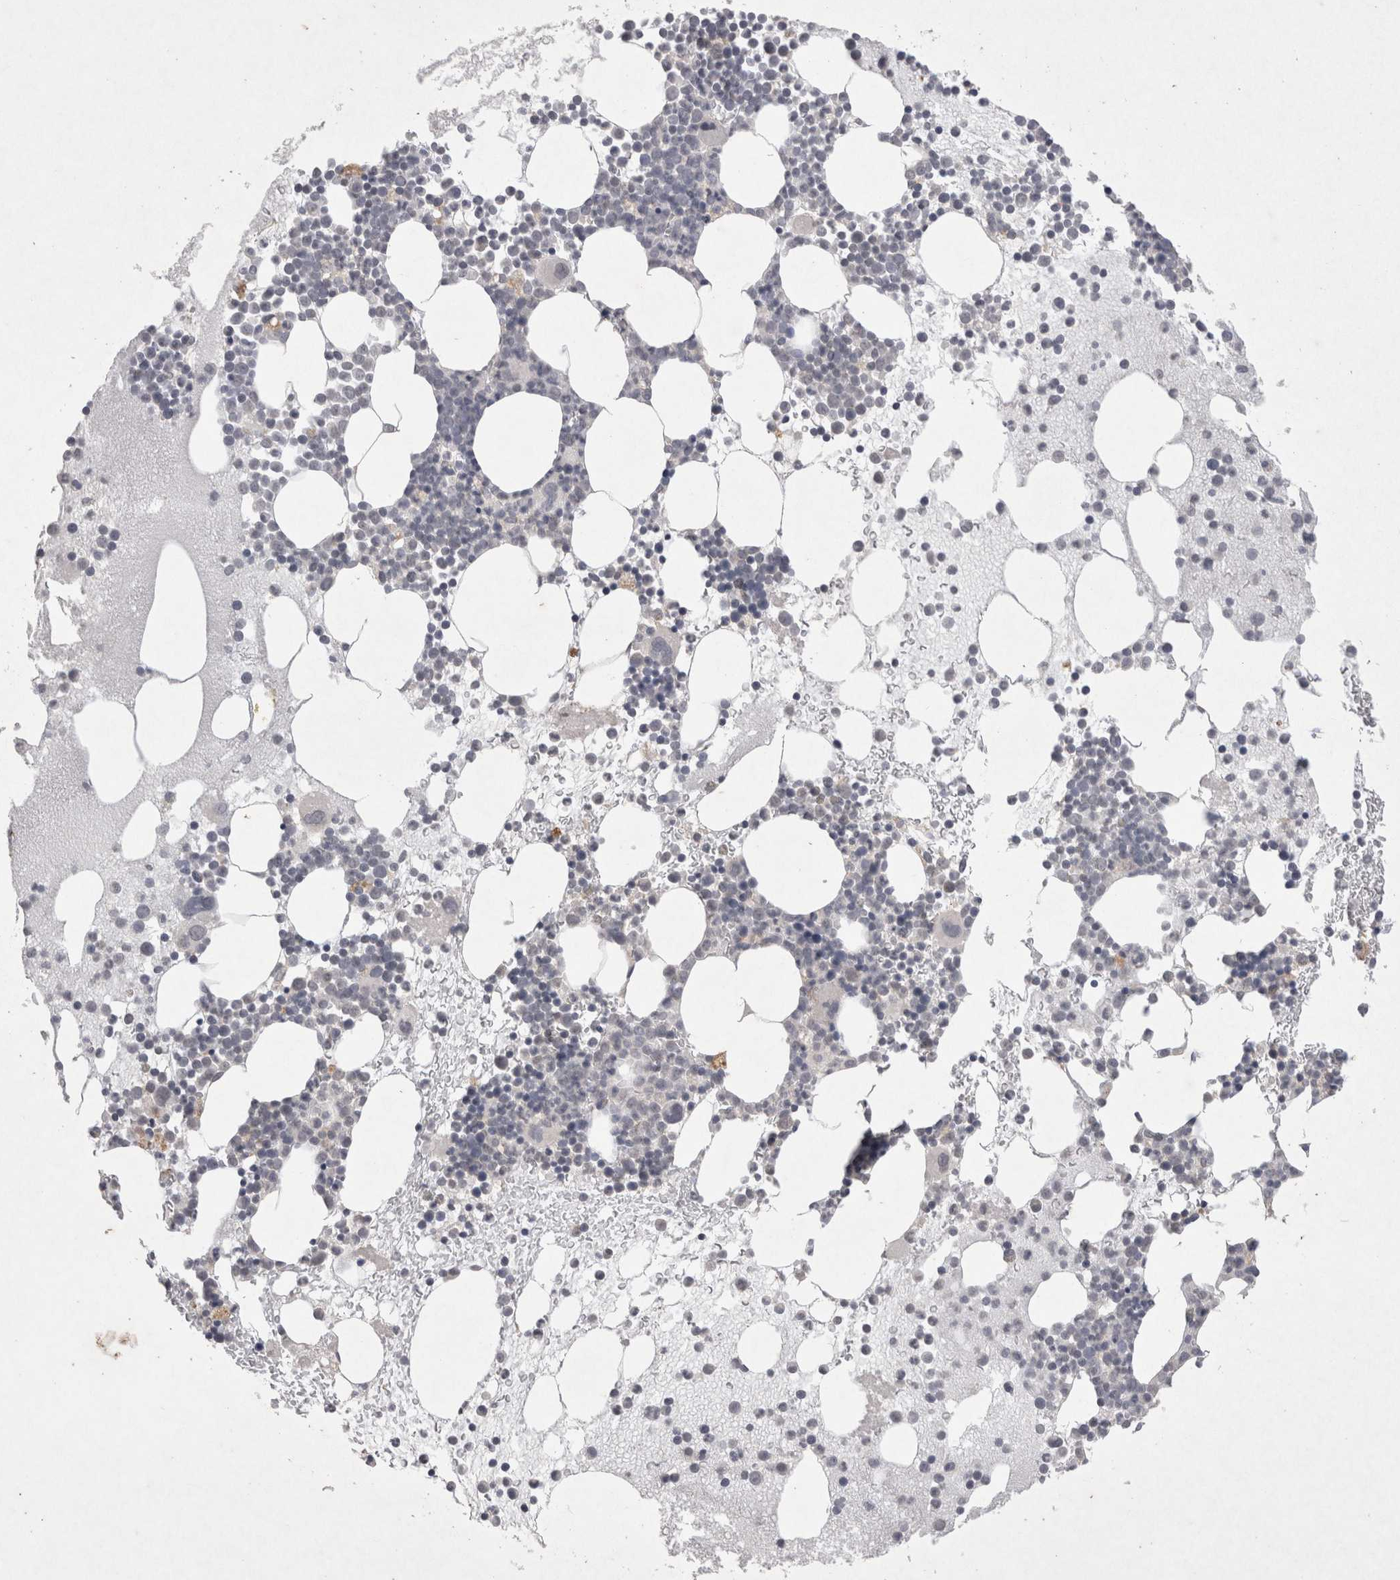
{"staining": {"intensity": "negative", "quantity": "none", "location": "none"}, "tissue": "bone marrow", "cell_type": "Hematopoietic cells", "image_type": "normal", "snomed": [{"axis": "morphology", "description": "Normal tissue, NOS"}, {"axis": "morphology", "description": "Inflammation, NOS"}, {"axis": "topography", "description": "Bone marrow"}], "caption": "Photomicrograph shows no protein staining in hematopoietic cells of normal bone marrow.", "gene": "LYVE1", "patient": {"sex": "female", "age": 45}}